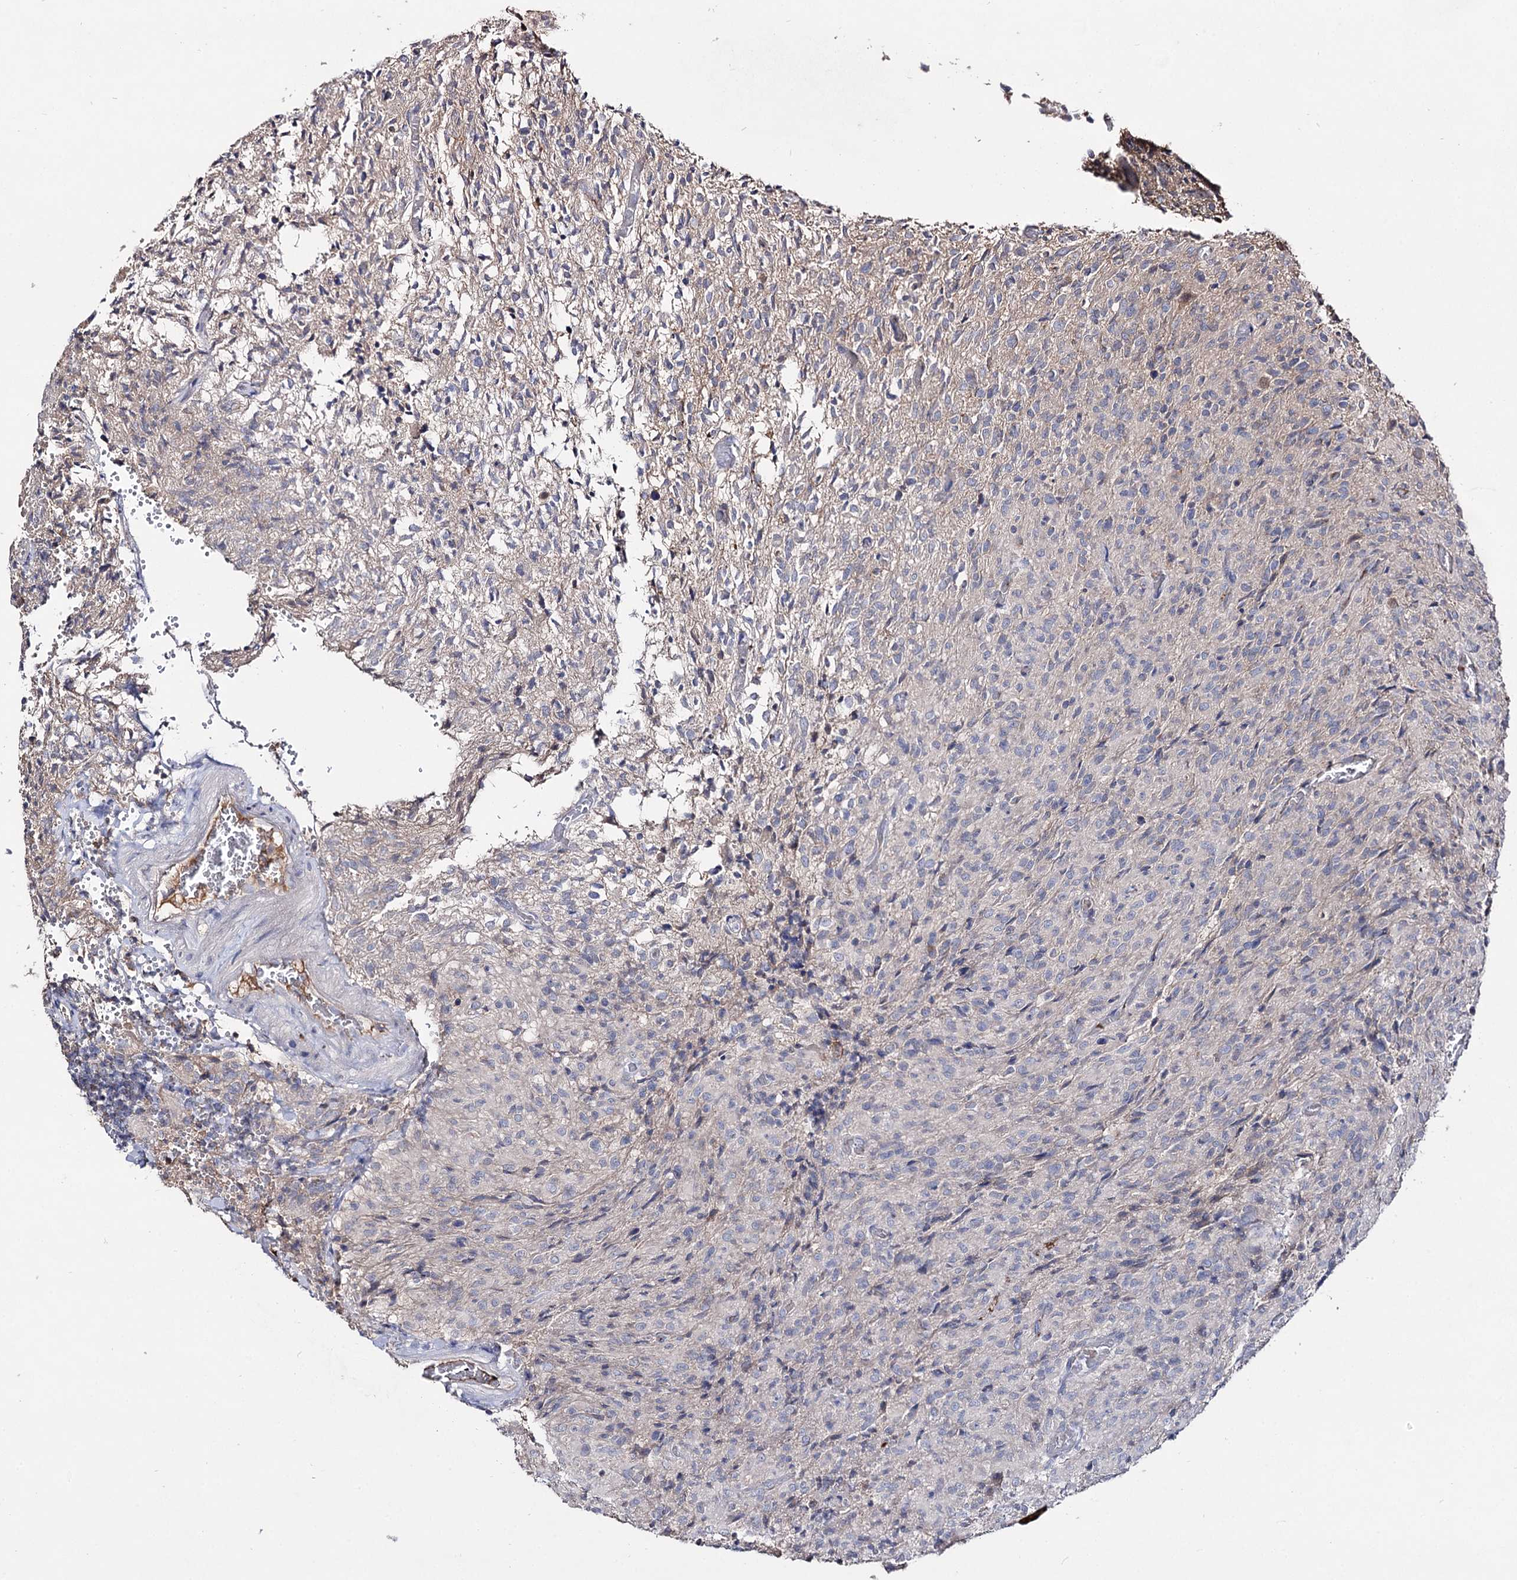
{"staining": {"intensity": "negative", "quantity": "none", "location": "none"}, "tissue": "glioma", "cell_type": "Tumor cells", "image_type": "cancer", "snomed": [{"axis": "morphology", "description": "Glioma, malignant, High grade"}, {"axis": "topography", "description": "Brain"}], "caption": "Immunohistochemical staining of human malignant high-grade glioma demonstrates no significant expression in tumor cells. Nuclei are stained in blue.", "gene": "ARFIP2", "patient": {"sex": "female", "age": 57}}